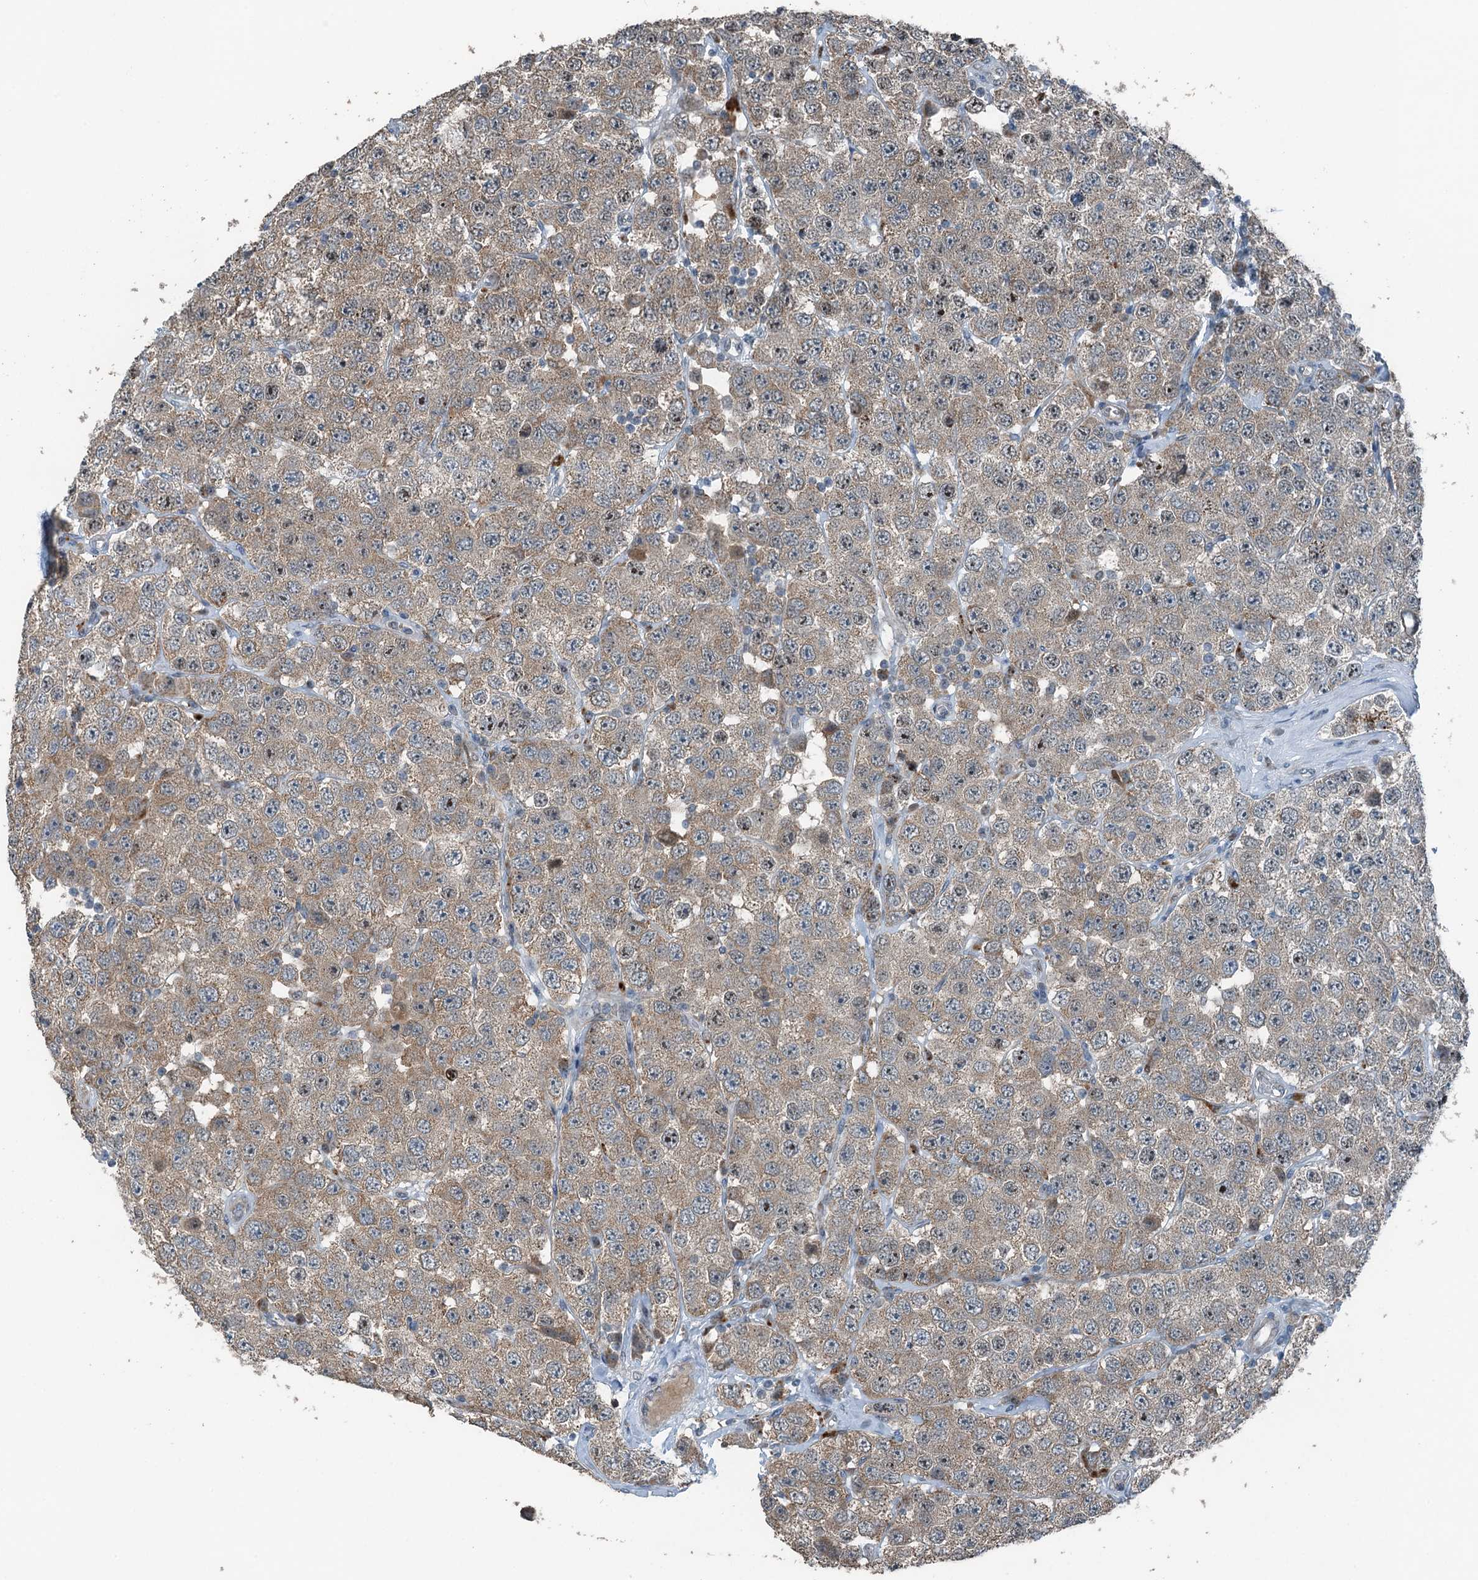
{"staining": {"intensity": "weak", "quantity": ">75%", "location": "cytoplasmic/membranous"}, "tissue": "testis cancer", "cell_type": "Tumor cells", "image_type": "cancer", "snomed": [{"axis": "morphology", "description": "Seminoma, NOS"}, {"axis": "topography", "description": "Testis"}], "caption": "Testis seminoma stained for a protein (brown) shows weak cytoplasmic/membranous positive staining in about >75% of tumor cells.", "gene": "BMERB1", "patient": {"sex": "male", "age": 28}}